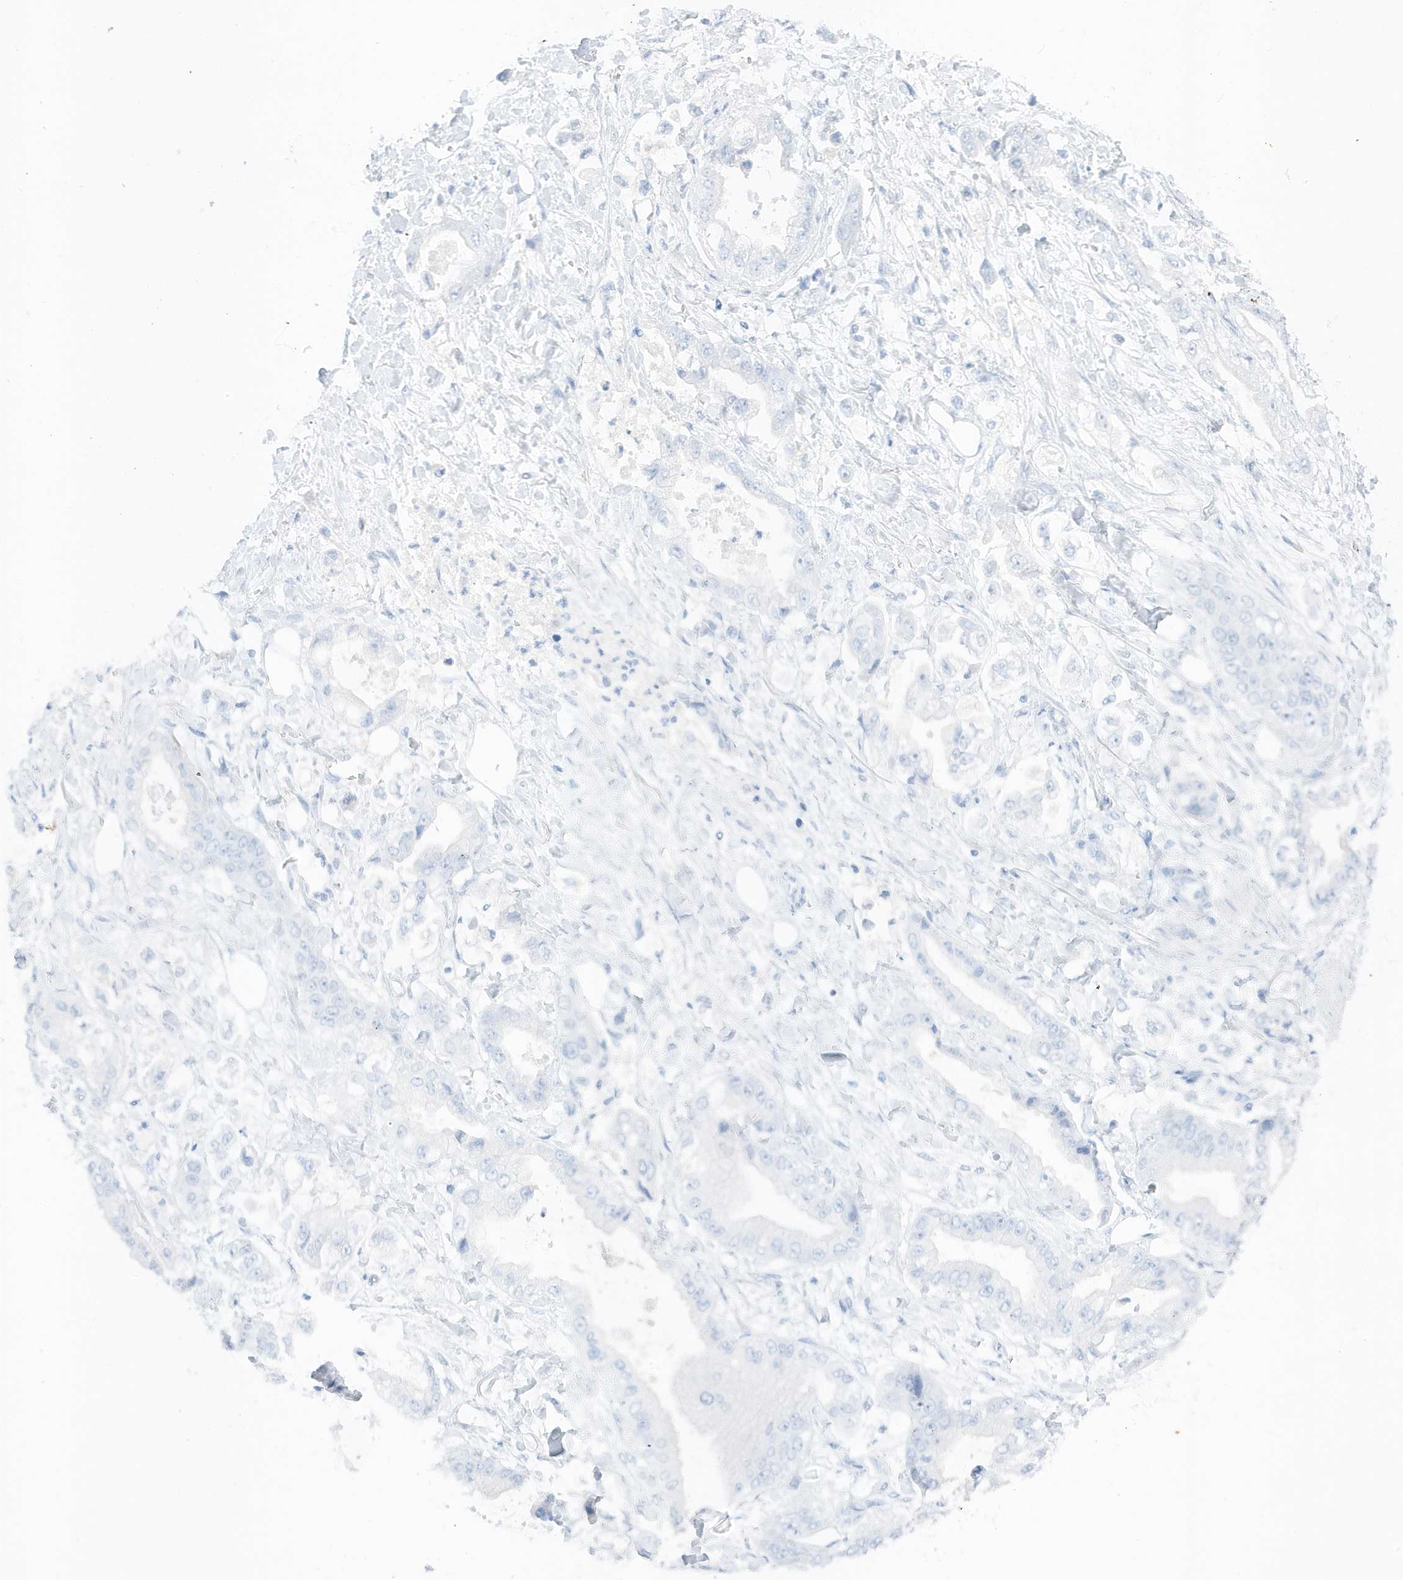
{"staining": {"intensity": "negative", "quantity": "none", "location": "none"}, "tissue": "stomach cancer", "cell_type": "Tumor cells", "image_type": "cancer", "snomed": [{"axis": "morphology", "description": "Adenocarcinoma, NOS"}, {"axis": "topography", "description": "Stomach"}], "caption": "Immunohistochemistry (IHC) photomicrograph of stomach cancer stained for a protein (brown), which displays no staining in tumor cells. Nuclei are stained in blue.", "gene": "SLC22A13", "patient": {"sex": "male", "age": 62}}